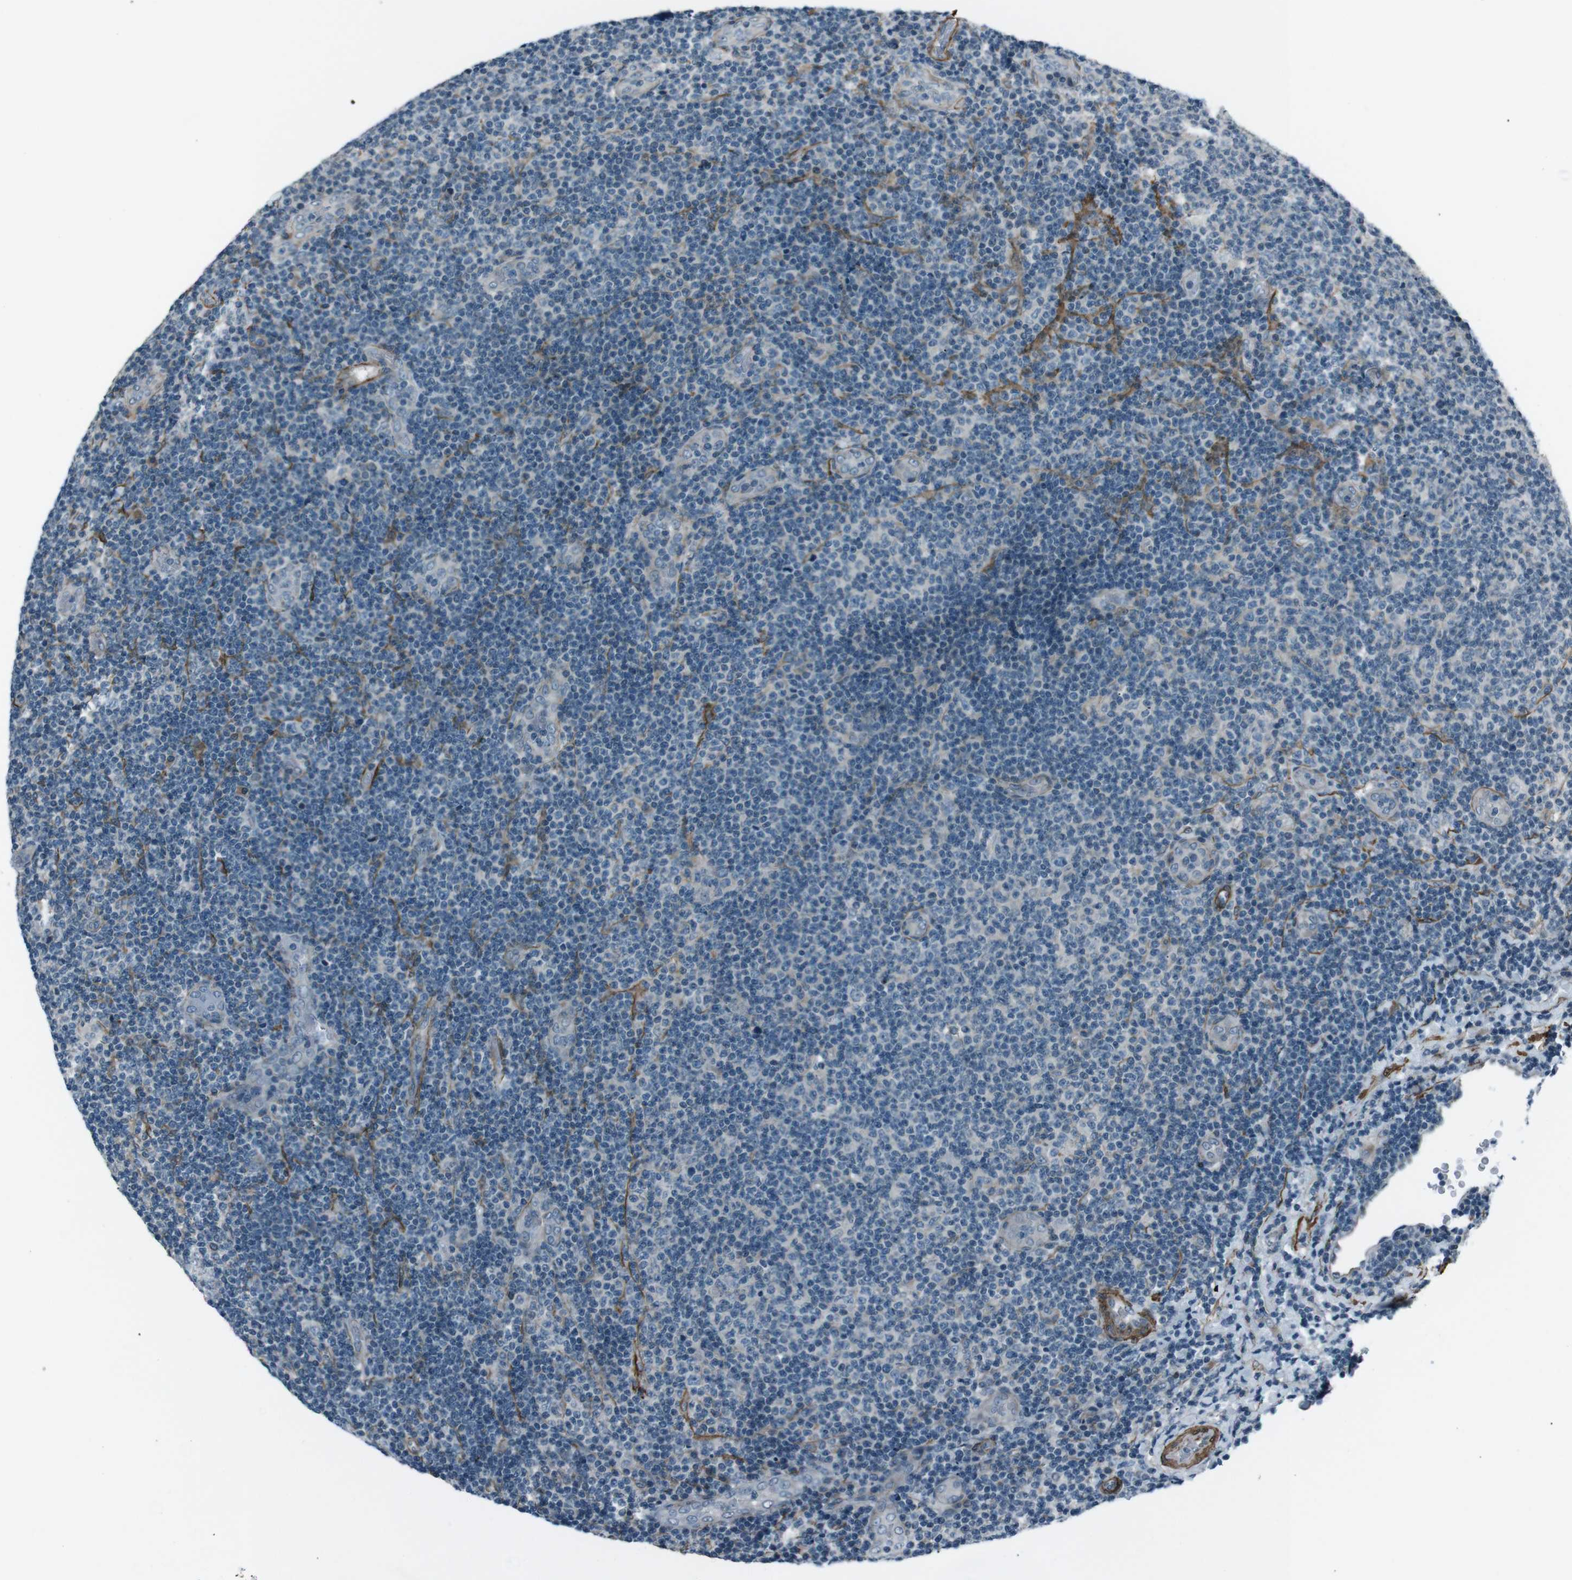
{"staining": {"intensity": "negative", "quantity": "none", "location": "none"}, "tissue": "lymphoma", "cell_type": "Tumor cells", "image_type": "cancer", "snomed": [{"axis": "morphology", "description": "Malignant lymphoma, non-Hodgkin's type, Low grade"}, {"axis": "topography", "description": "Lymph node"}], "caption": "Immunohistochemical staining of lymphoma reveals no significant expression in tumor cells.", "gene": "PDLIM5", "patient": {"sex": "male", "age": 83}}